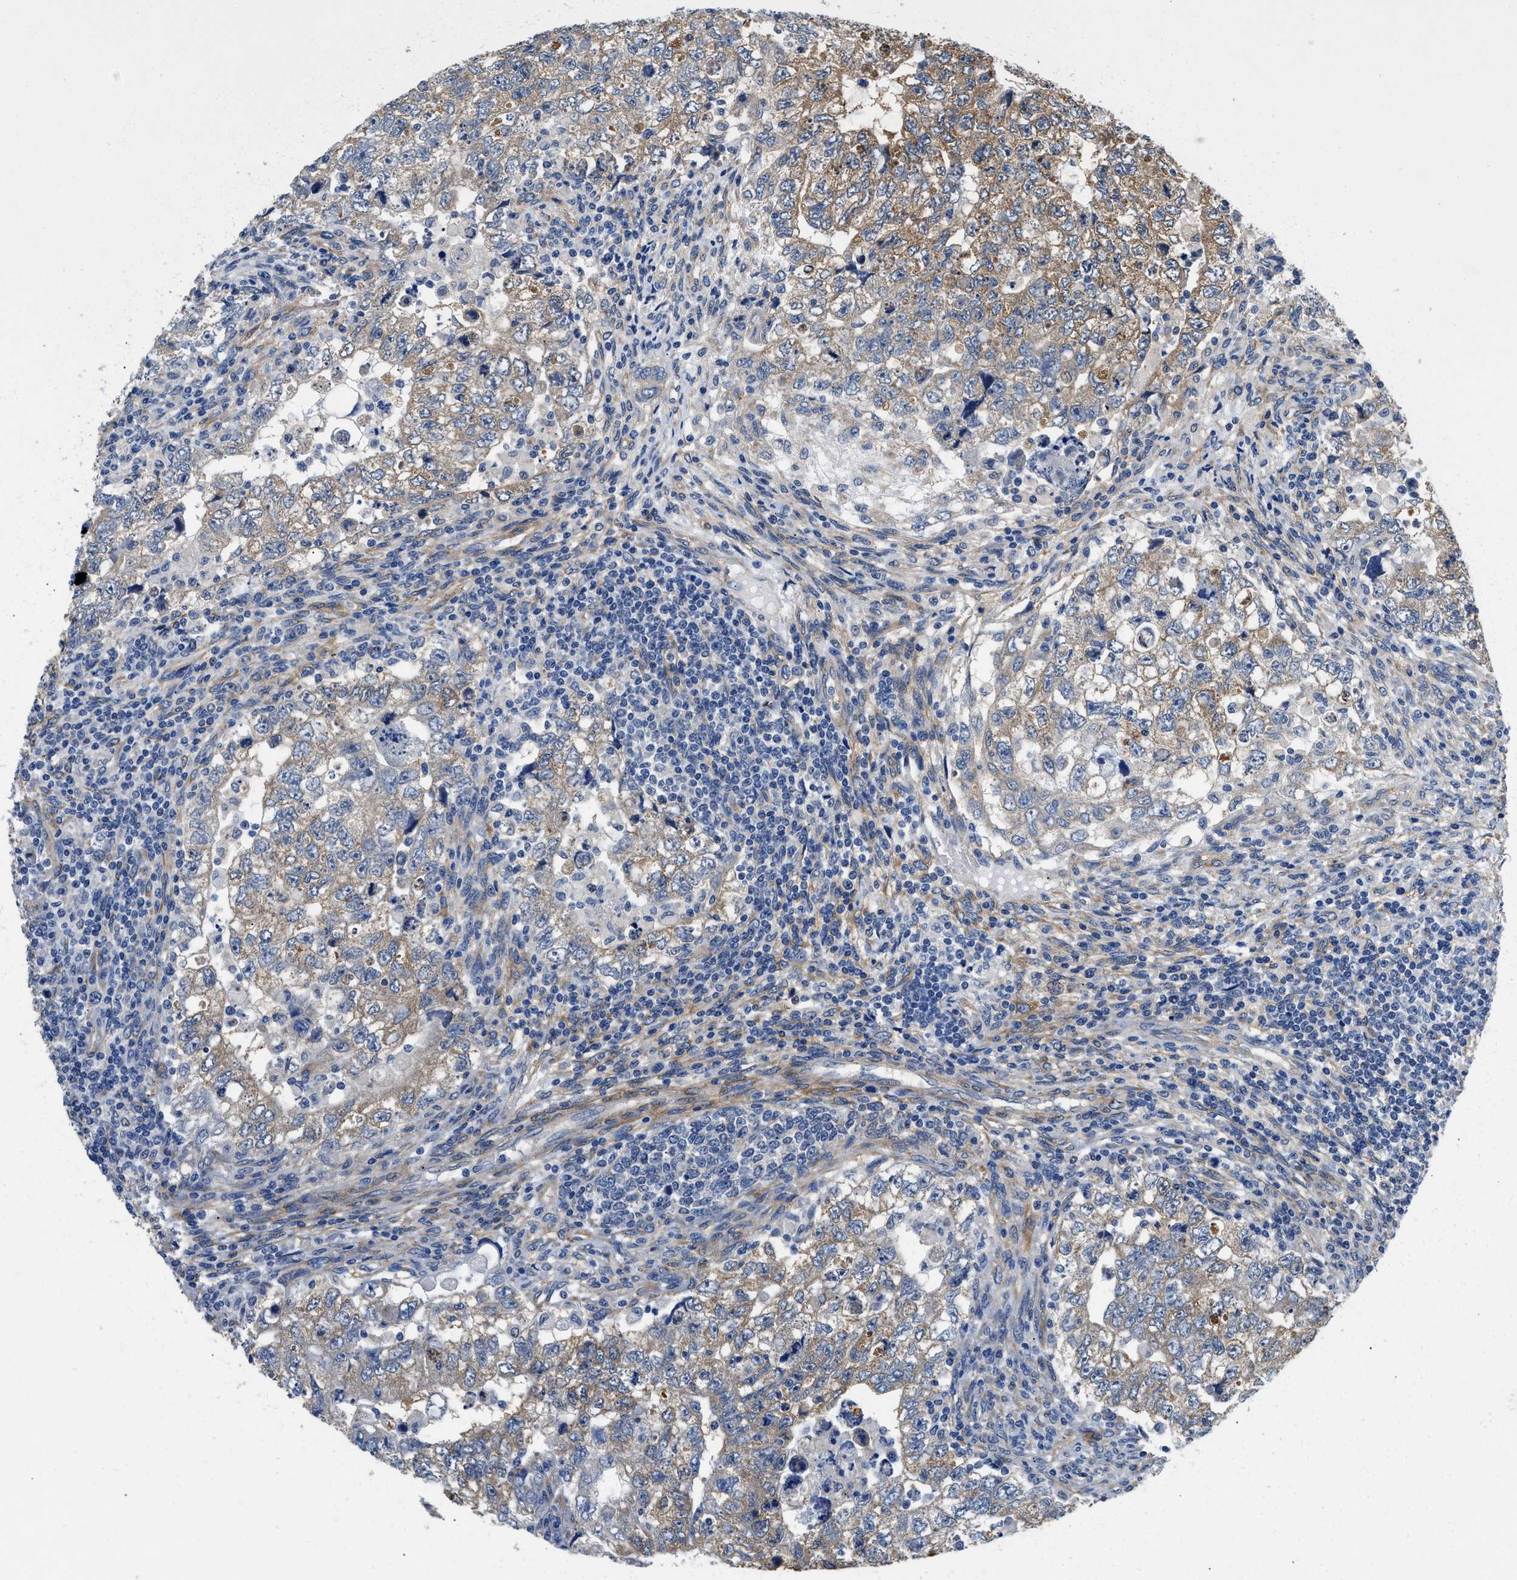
{"staining": {"intensity": "weak", "quantity": "25%-75%", "location": "cytoplasmic/membranous"}, "tissue": "testis cancer", "cell_type": "Tumor cells", "image_type": "cancer", "snomed": [{"axis": "morphology", "description": "Carcinoma, Embryonal, NOS"}, {"axis": "topography", "description": "Testis"}], "caption": "Protein expression analysis of human embryonal carcinoma (testis) reveals weak cytoplasmic/membranous positivity in approximately 25%-75% of tumor cells.", "gene": "RAPH1", "patient": {"sex": "male", "age": 36}}